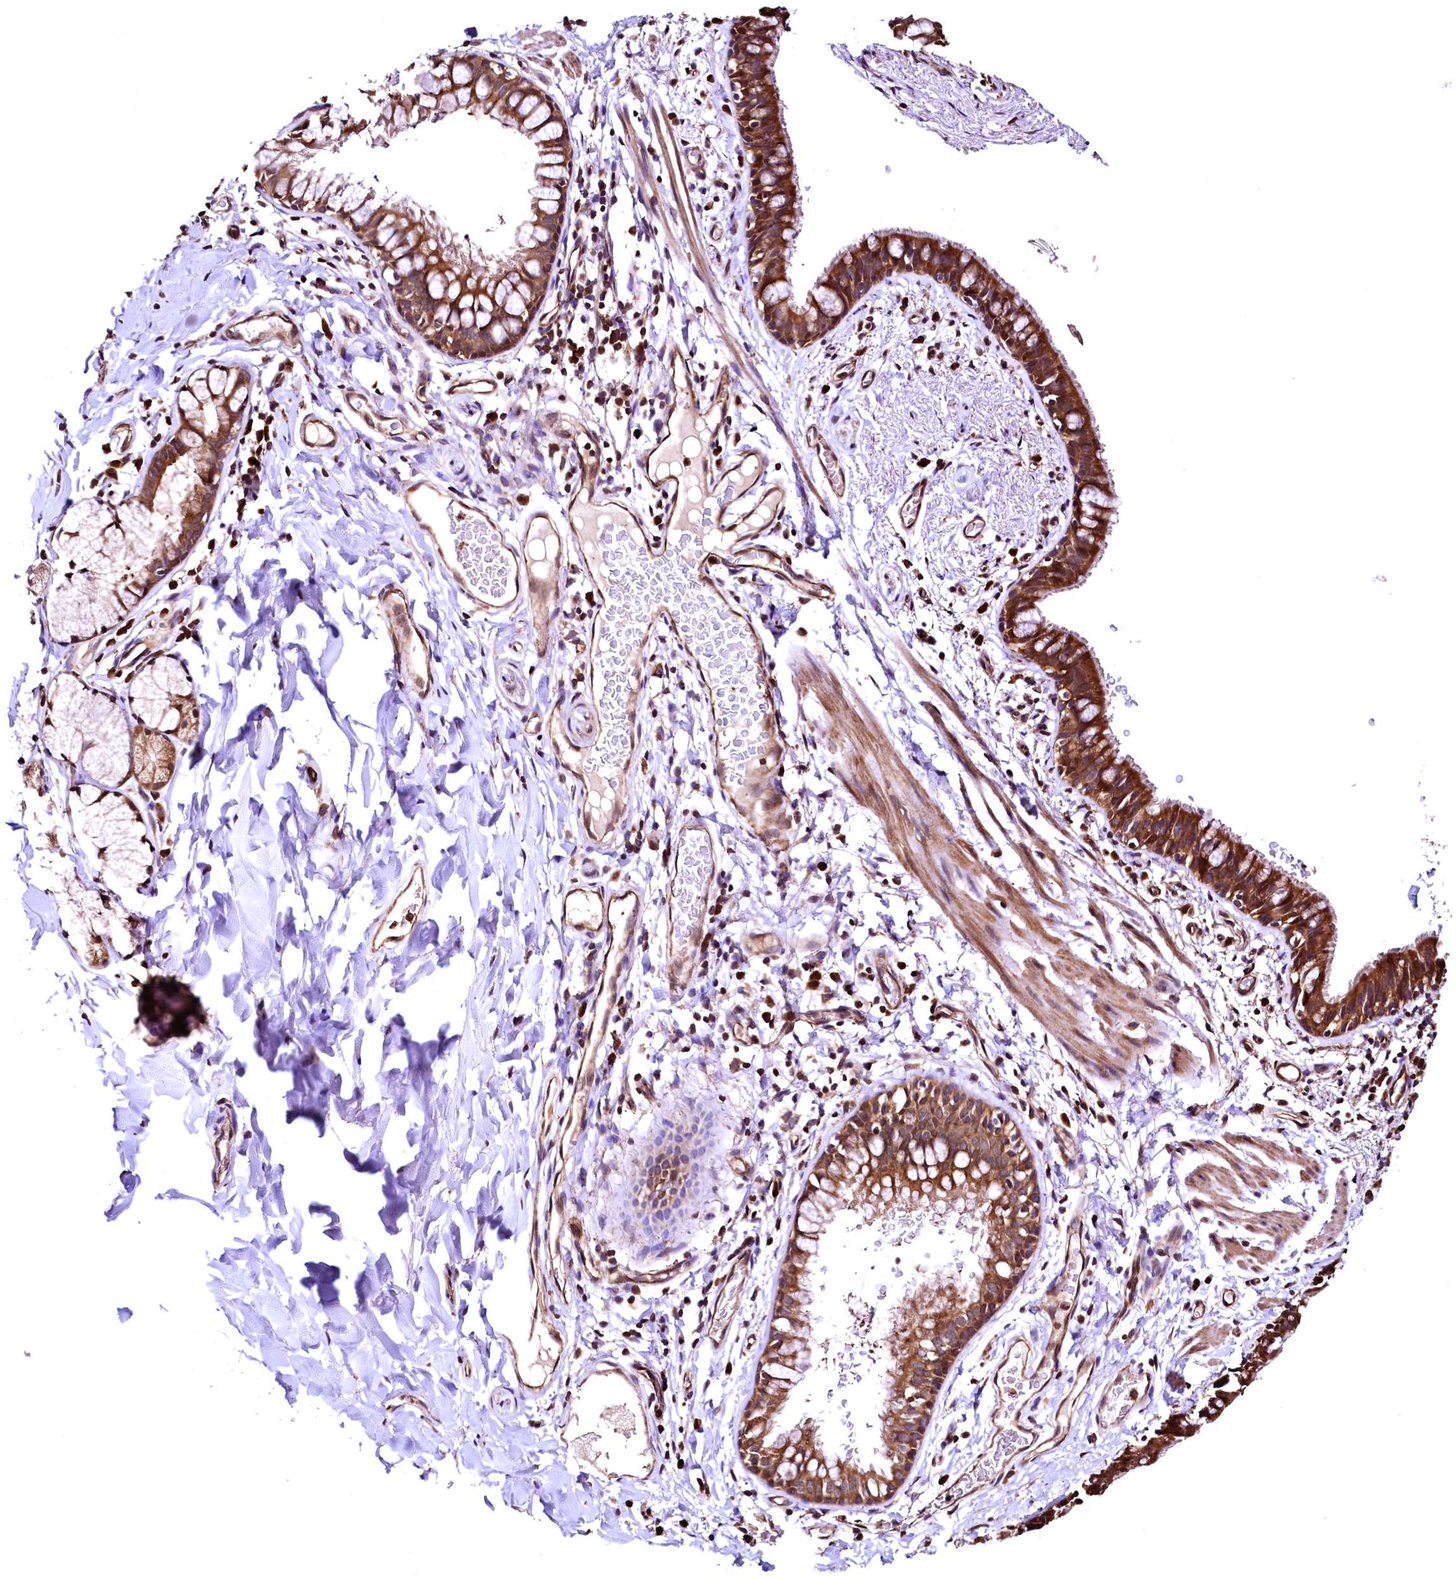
{"staining": {"intensity": "strong", "quantity": ">75%", "location": "cytoplasmic/membranous"}, "tissue": "bronchus", "cell_type": "Respiratory epithelial cells", "image_type": "normal", "snomed": [{"axis": "morphology", "description": "Normal tissue, NOS"}, {"axis": "topography", "description": "Cartilage tissue"}, {"axis": "topography", "description": "Bronchus"}], "caption": "The histopathology image reveals a brown stain indicating the presence of a protein in the cytoplasmic/membranous of respiratory epithelial cells in bronchus. (brown staining indicates protein expression, while blue staining denotes nuclei).", "gene": "LRSAM1", "patient": {"sex": "female", "age": 36}}